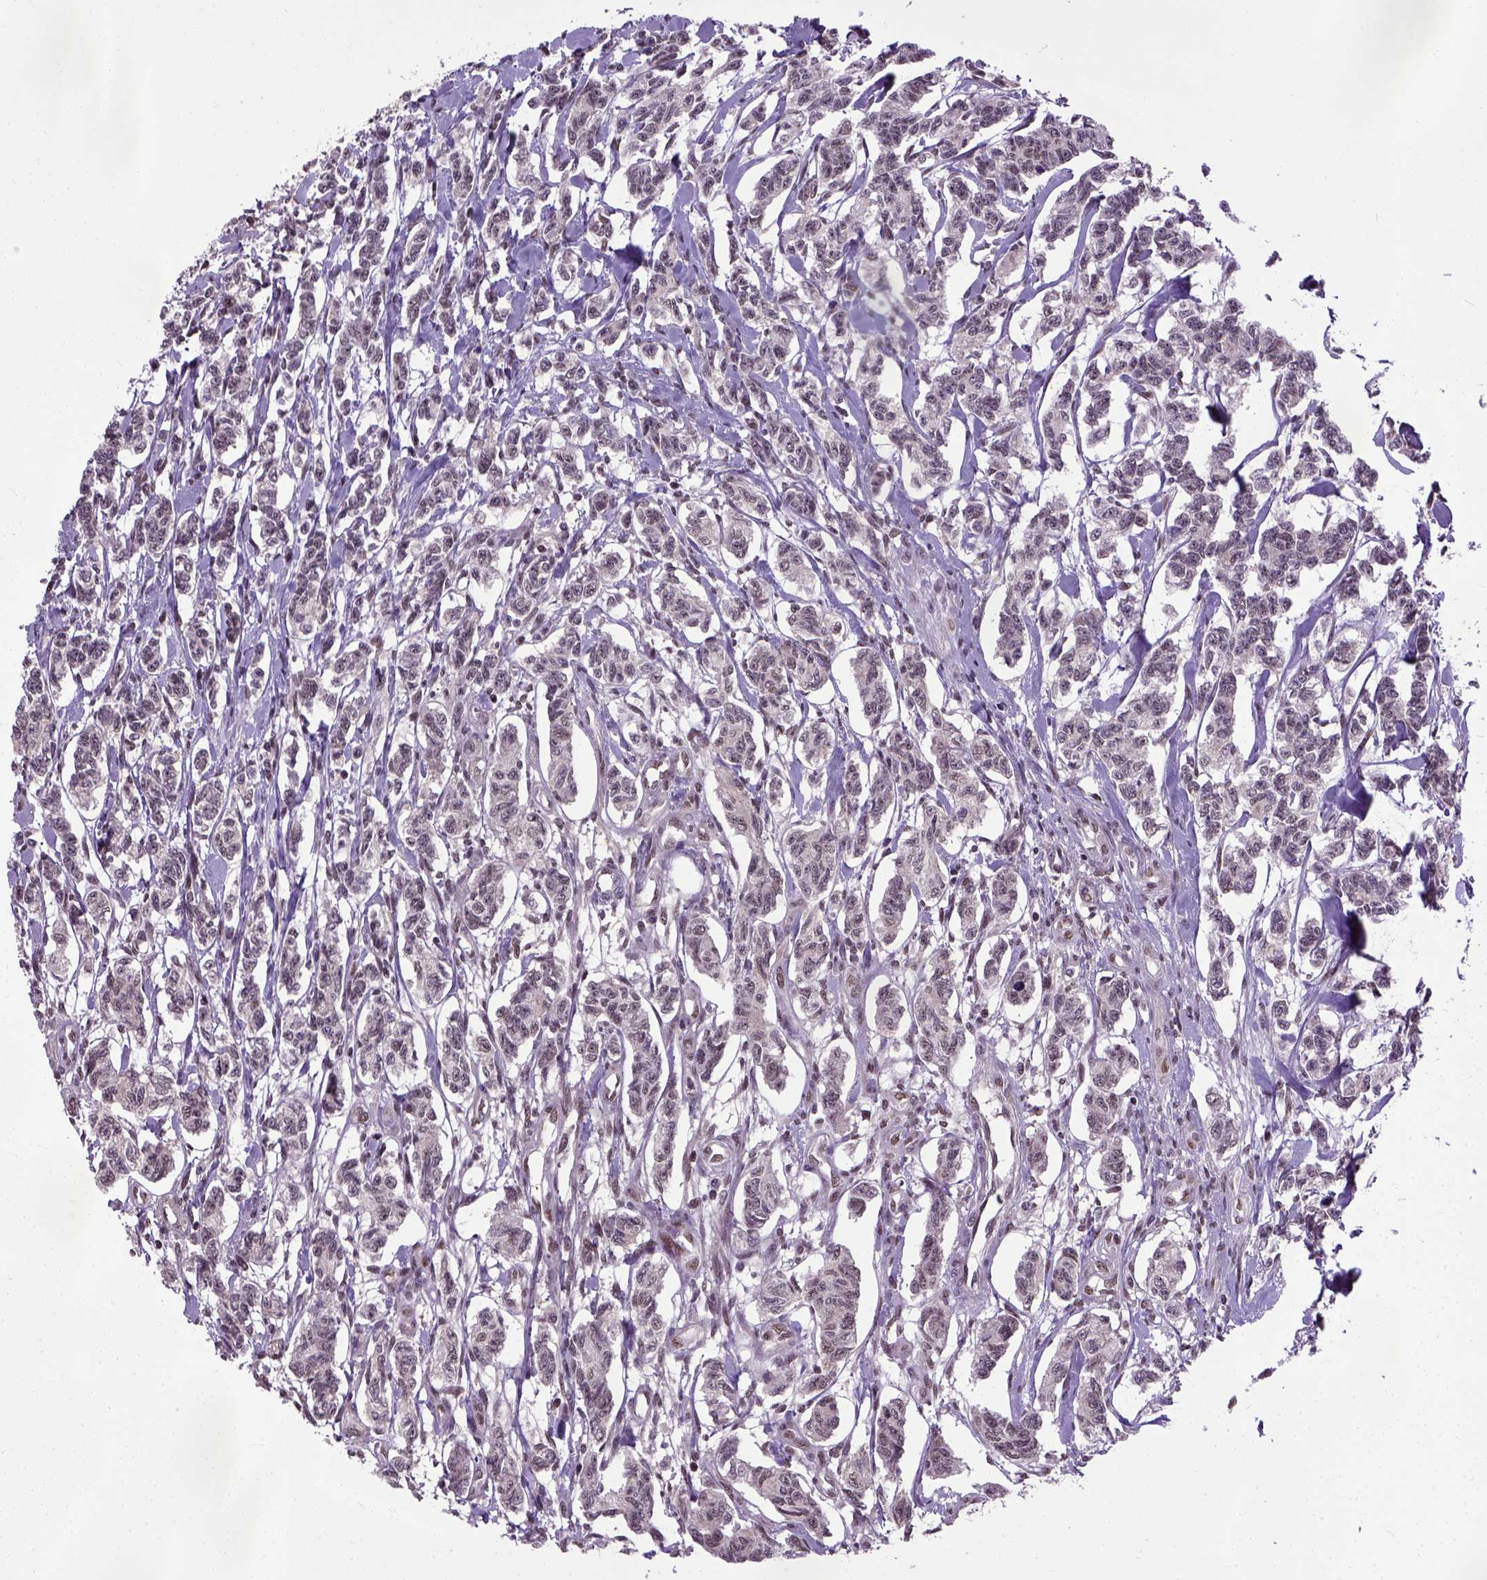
{"staining": {"intensity": "weak", "quantity": ">75%", "location": "nuclear"}, "tissue": "carcinoid", "cell_type": "Tumor cells", "image_type": "cancer", "snomed": [{"axis": "morphology", "description": "Carcinoid, malignant, NOS"}, {"axis": "topography", "description": "Kidney"}], "caption": "Protein expression analysis of carcinoid (malignant) displays weak nuclear expression in about >75% of tumor cells.", "gene": "UBA3", "patient": {"sex": "female", "age": 41}}